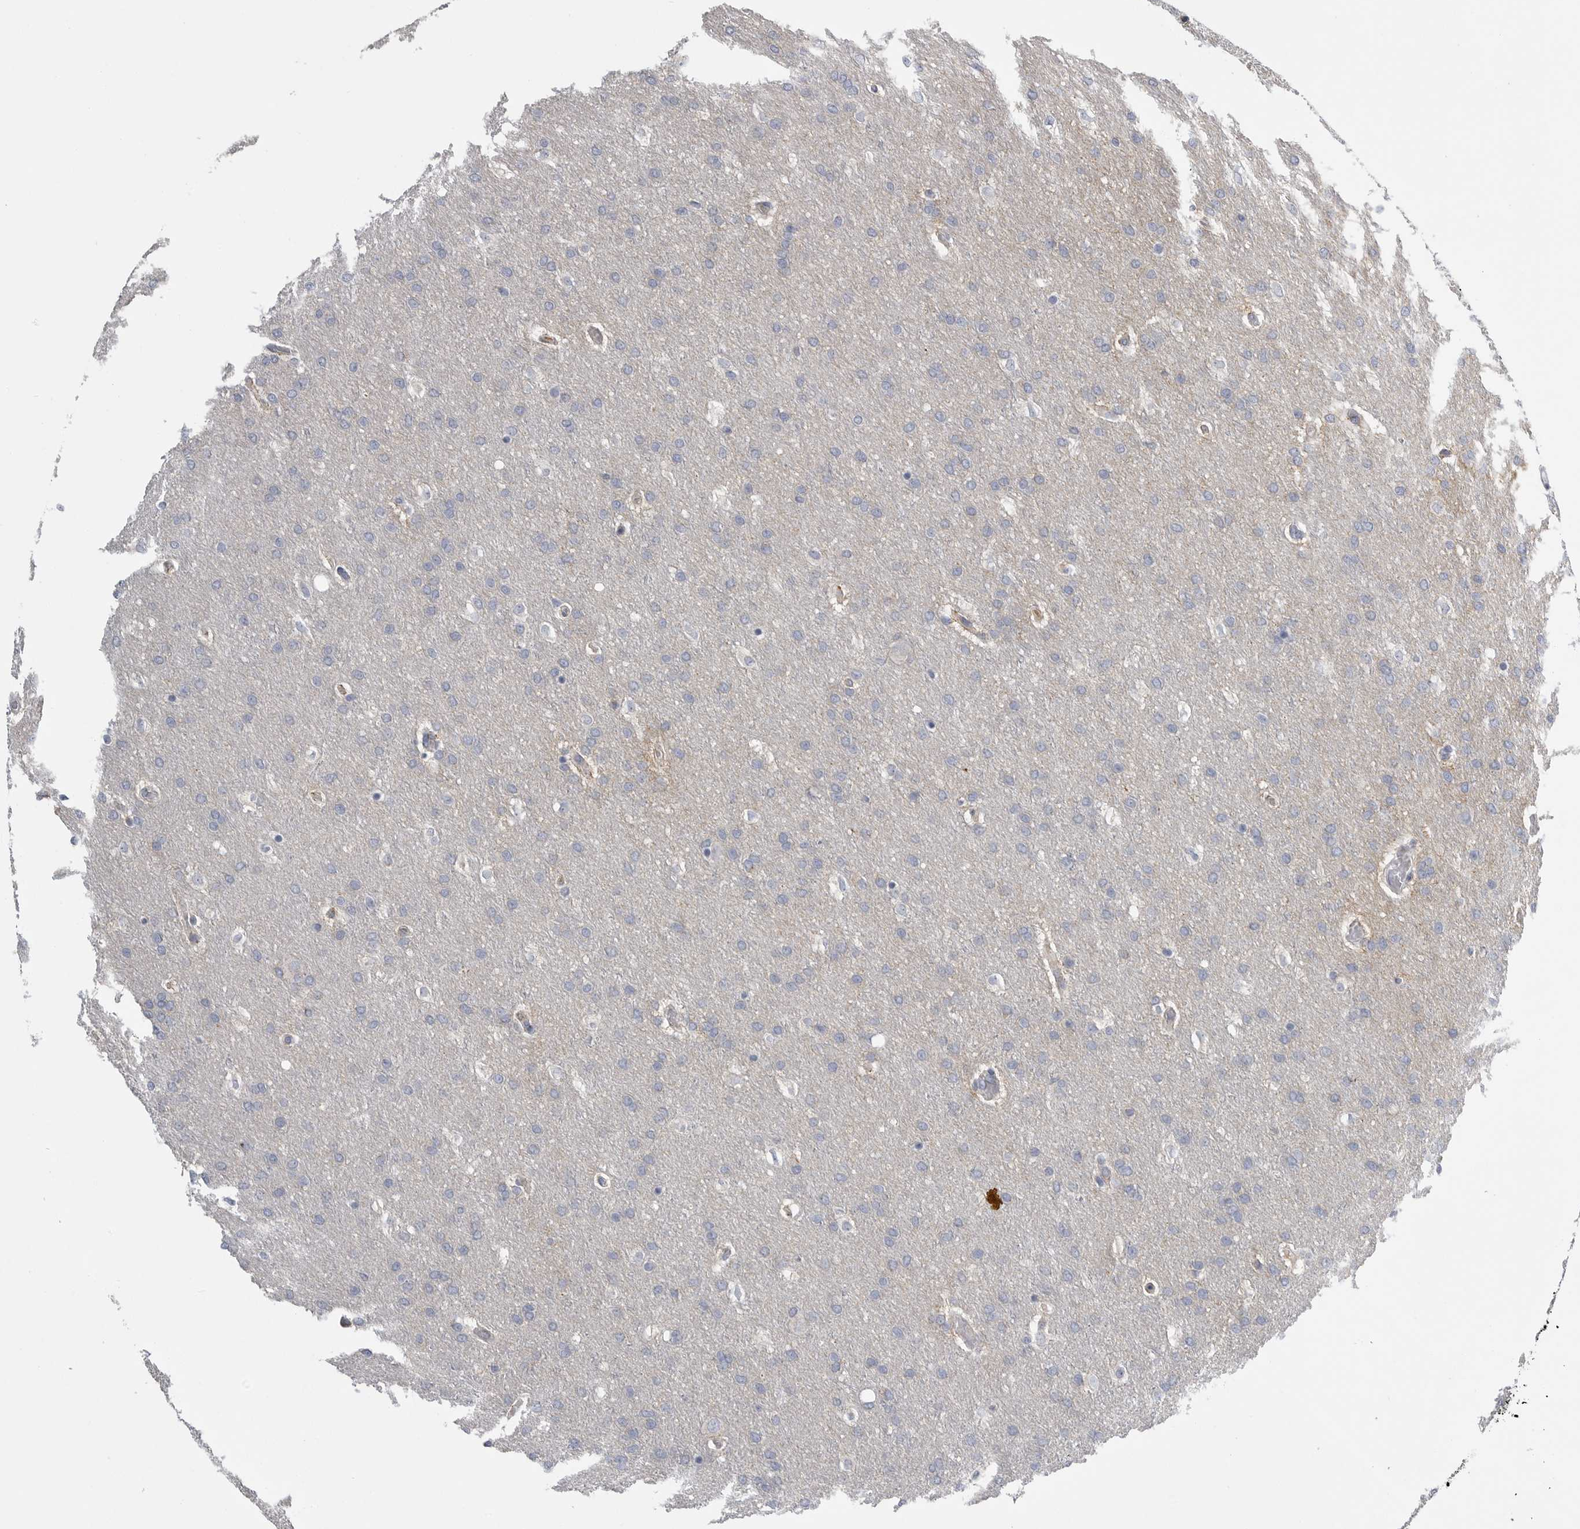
{"staining": {"intensity": "negative", "quantity": "none", "location": "none"}, "tissue": "glioma", "cell_type": "Tumor cells", "image_type": "cancer", "snomed": [{"axis": "morphology", "description": "Glioma, malignant, Low grade"}, {"axis": "topography", "description": "Brain"}], "caption": "Tumor cells are negative for brown protein staining in glioma. (DAB IHC, high magnification).", "gene": "SDC3", "patient": {"sex": "female", "age": 37}}